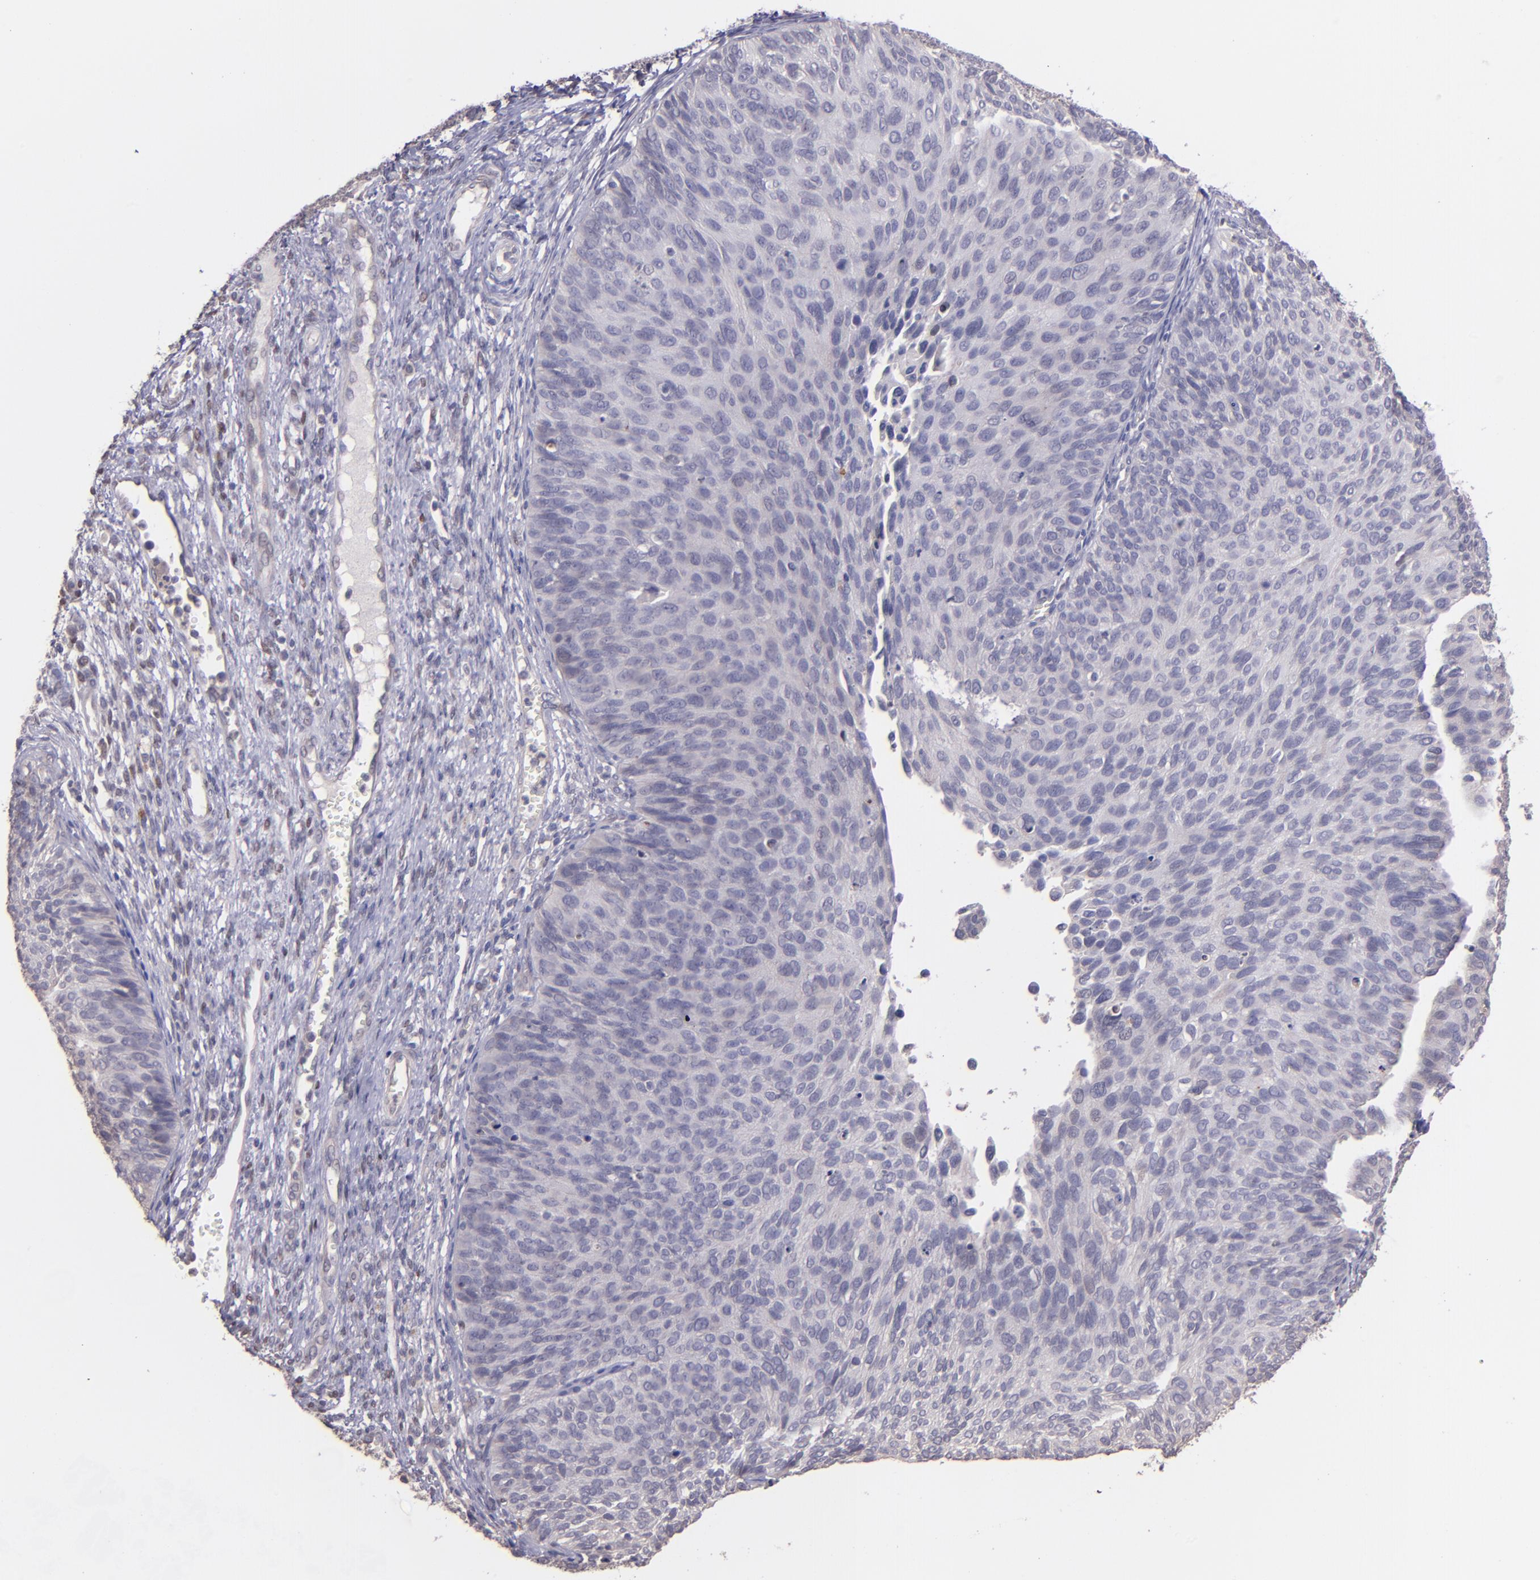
{"staining": {"intensity": "weak", "quantity": "<25%", "location": "cytoplasmic/membranous"}, "tissue": "cervical cancer", "cell_type": "Tumor cells", "image_type": "cancer", "snomed": [{"axis": "morphology", "description": "Squamous cell carcinoma, NOS"}, {"axis": "topography", "description": "Cervix"}], "caption": "Immunohistochemical staining of human squamous cell carcinoma (cervical) exhibits no significant expression in tumor cells.", "gene": "NUP62CL", "patient": {"sex": "female", "age": 36}}